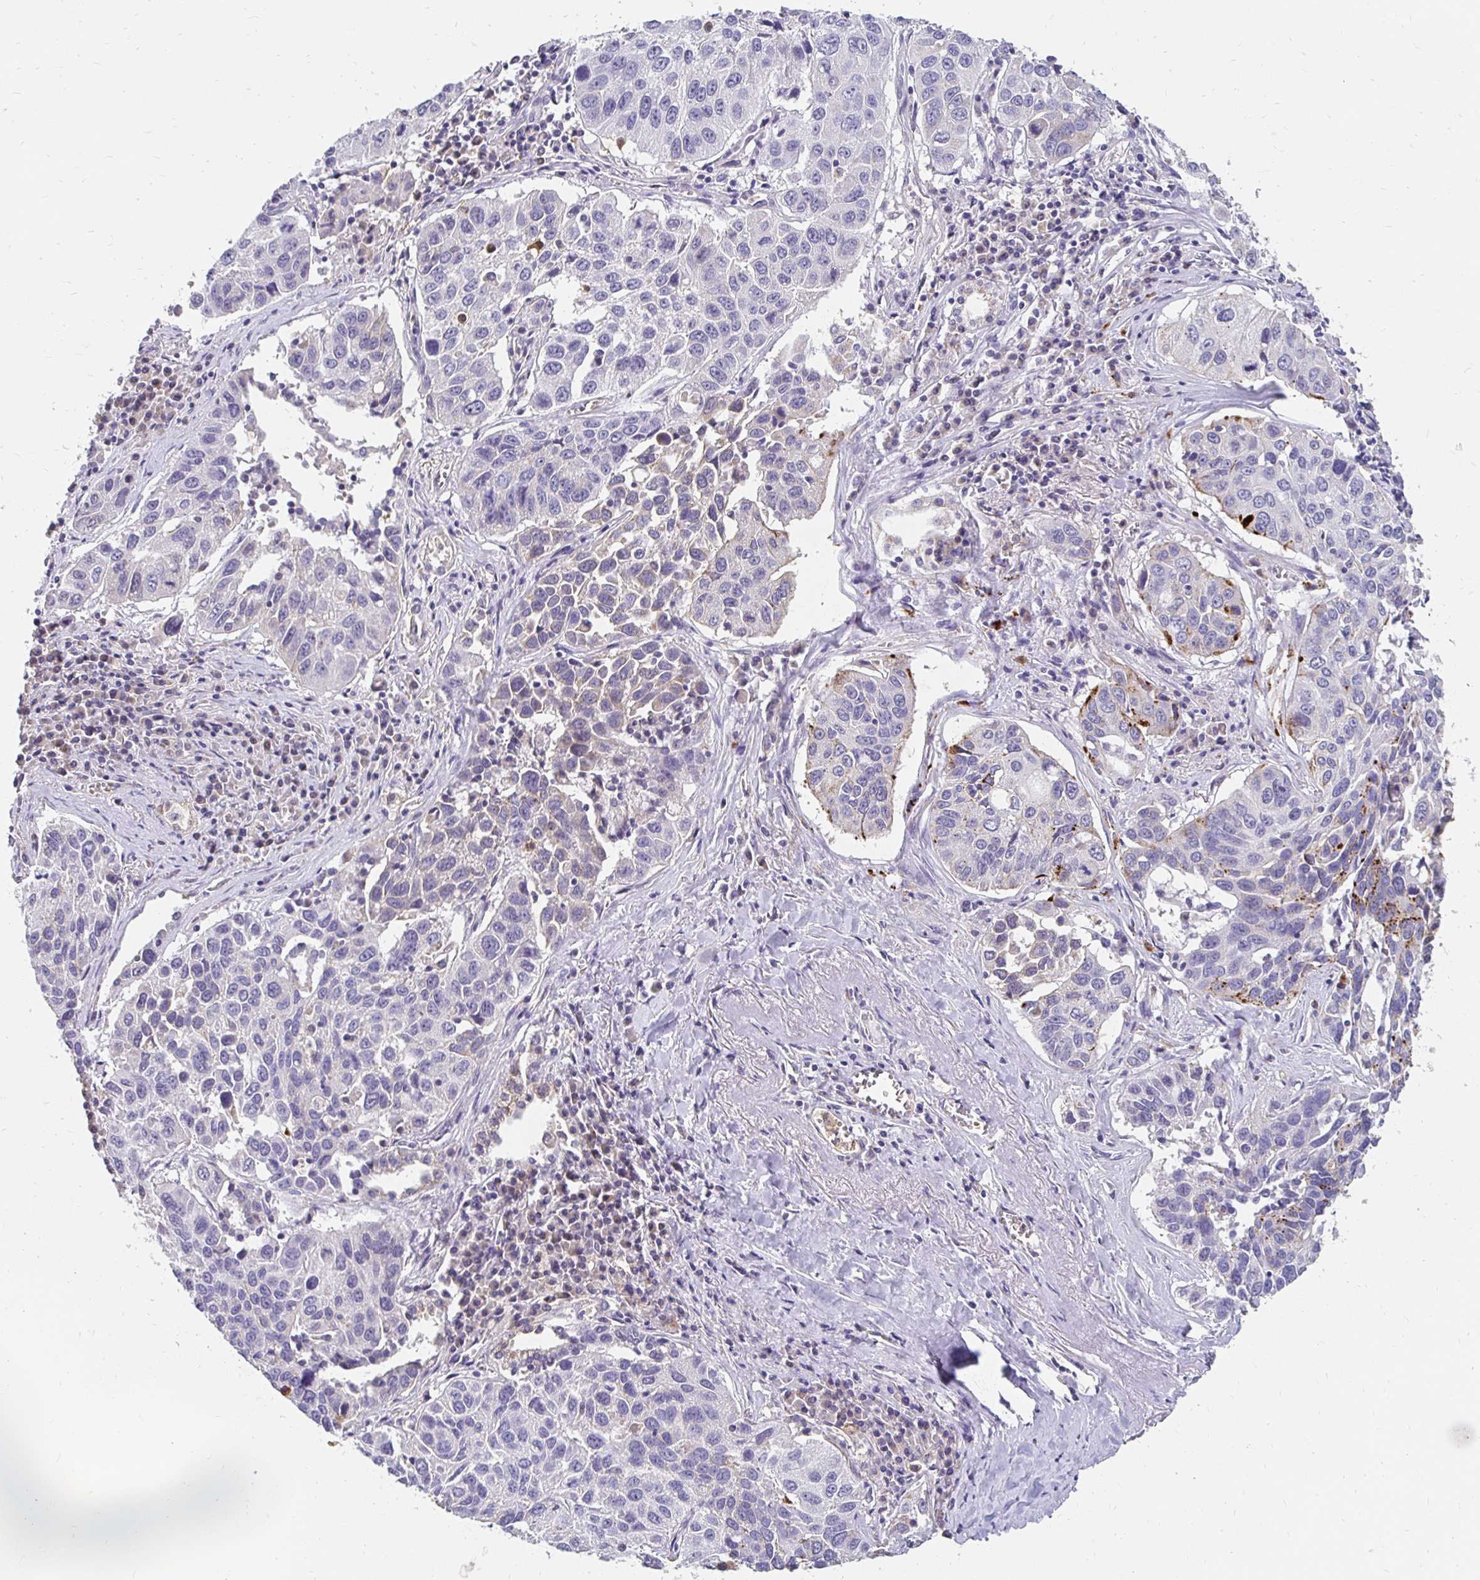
{"staining": {"intensity": "negative", "quantity": "none", "location": "none"}, "tissue": "lung cancer", "cell_type": "Tumor cells", "image_type": "cancer", "snomed": [{"axis": "morphology", "description": "Squamous cell carcinoma, NOS"}, {"axis": "topography", "description": "Lung"}], "caption": "Tumor cells show no significant protein expression in lung cancer.", "gene": "GK2", "patient": {"sex": "female", "age": 61}}